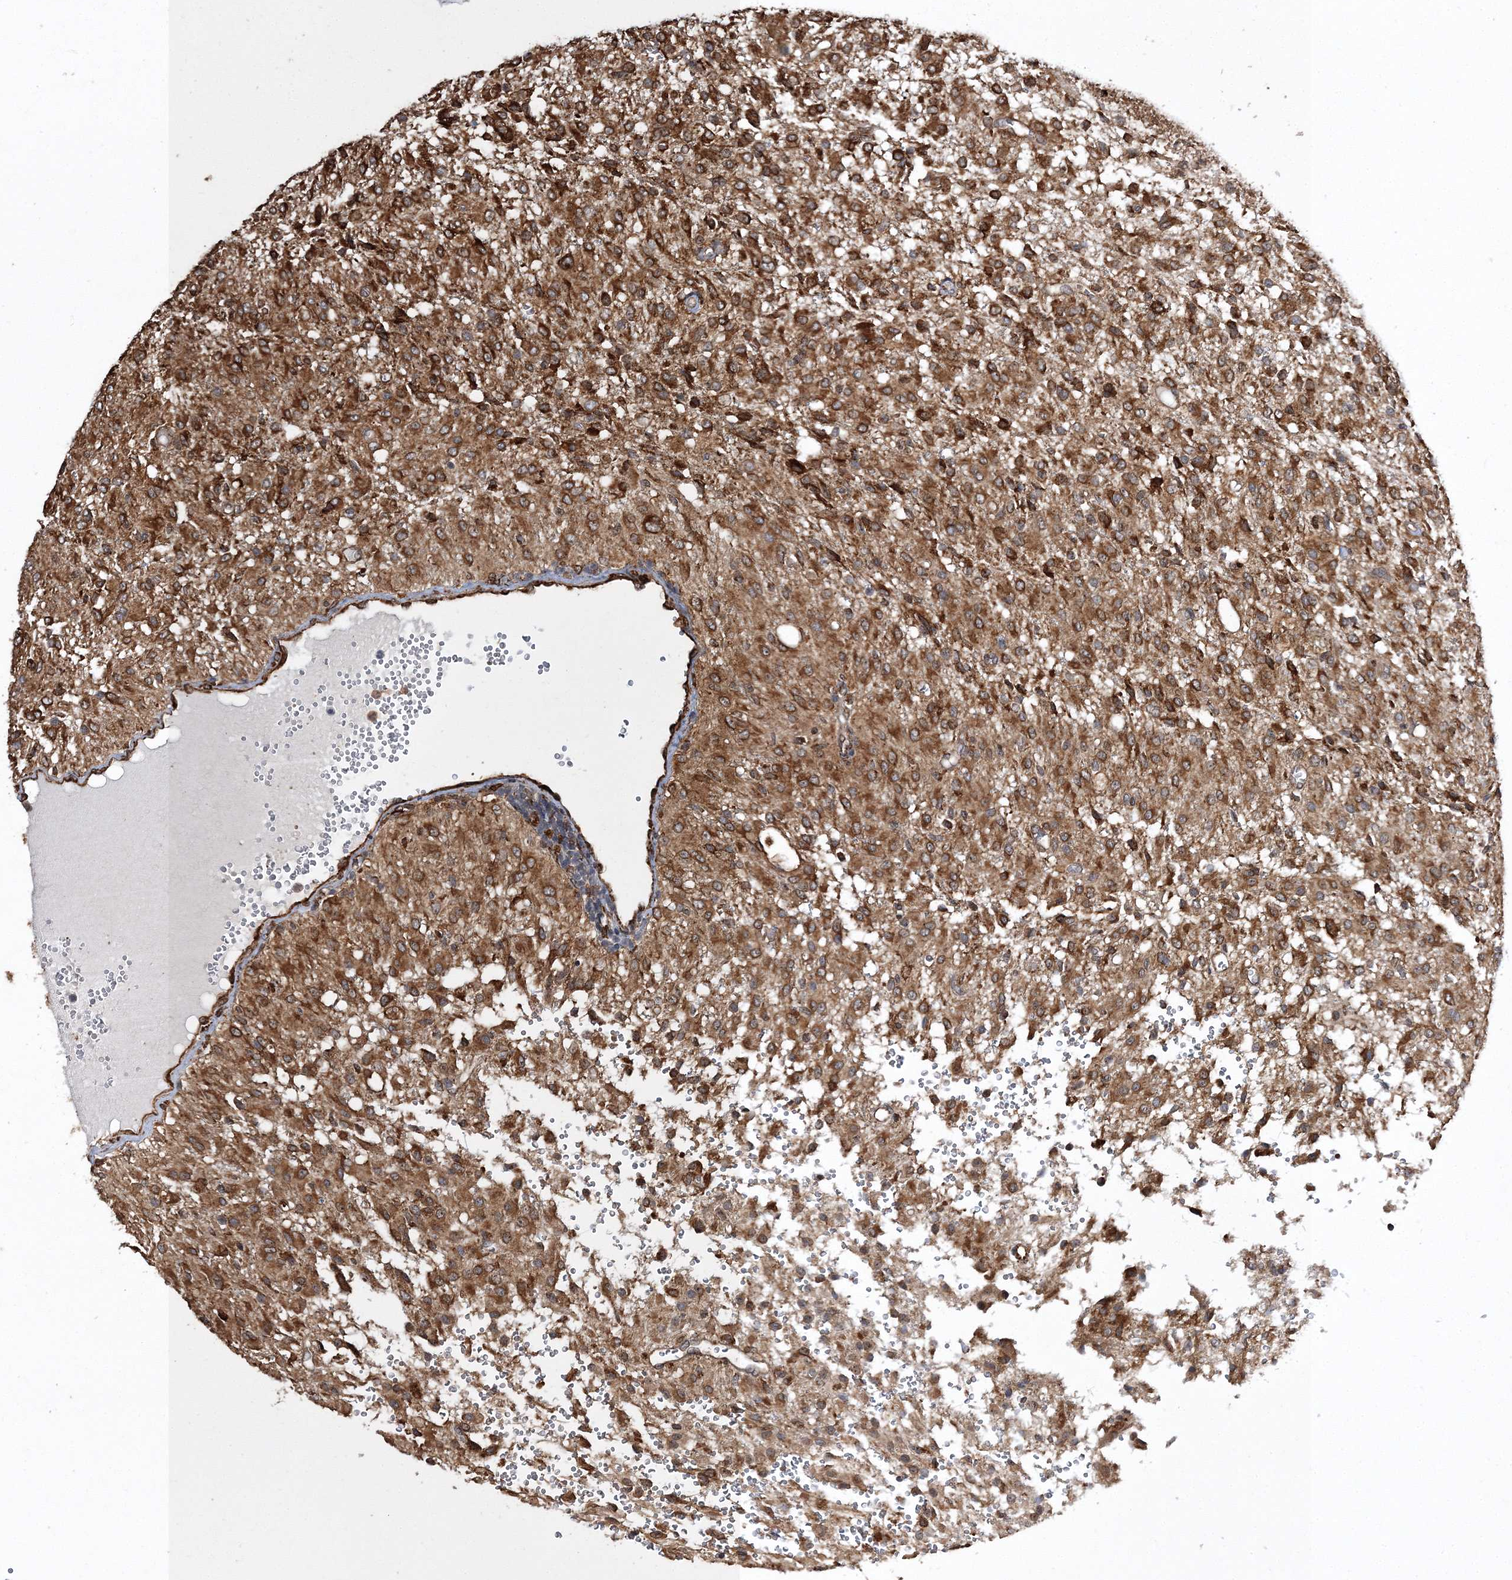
{"staining": {"intensity": "moderate", "quantity": "25%-75%", "location": "cytoplasmic/membranous"}, "tissue": "glioma", "cell_type": "Tumor cells", "image_type": "cancer", "snomed": [{"axis": "morphology", "description": "Glioma, malignant, High grade"}, {"axis": "topography", "description": "Brain"}], "caption": "Immunohistochemistry (IHC) (DAB (3,3'-diaminobenzidine)) staining of human glioma reveals moderate cytoplasmic/membranous protein staining in approximately 25%-75% of tumor cells.", "gene": "SCRN3", "patient": {"sex": "female", "age": 59}}